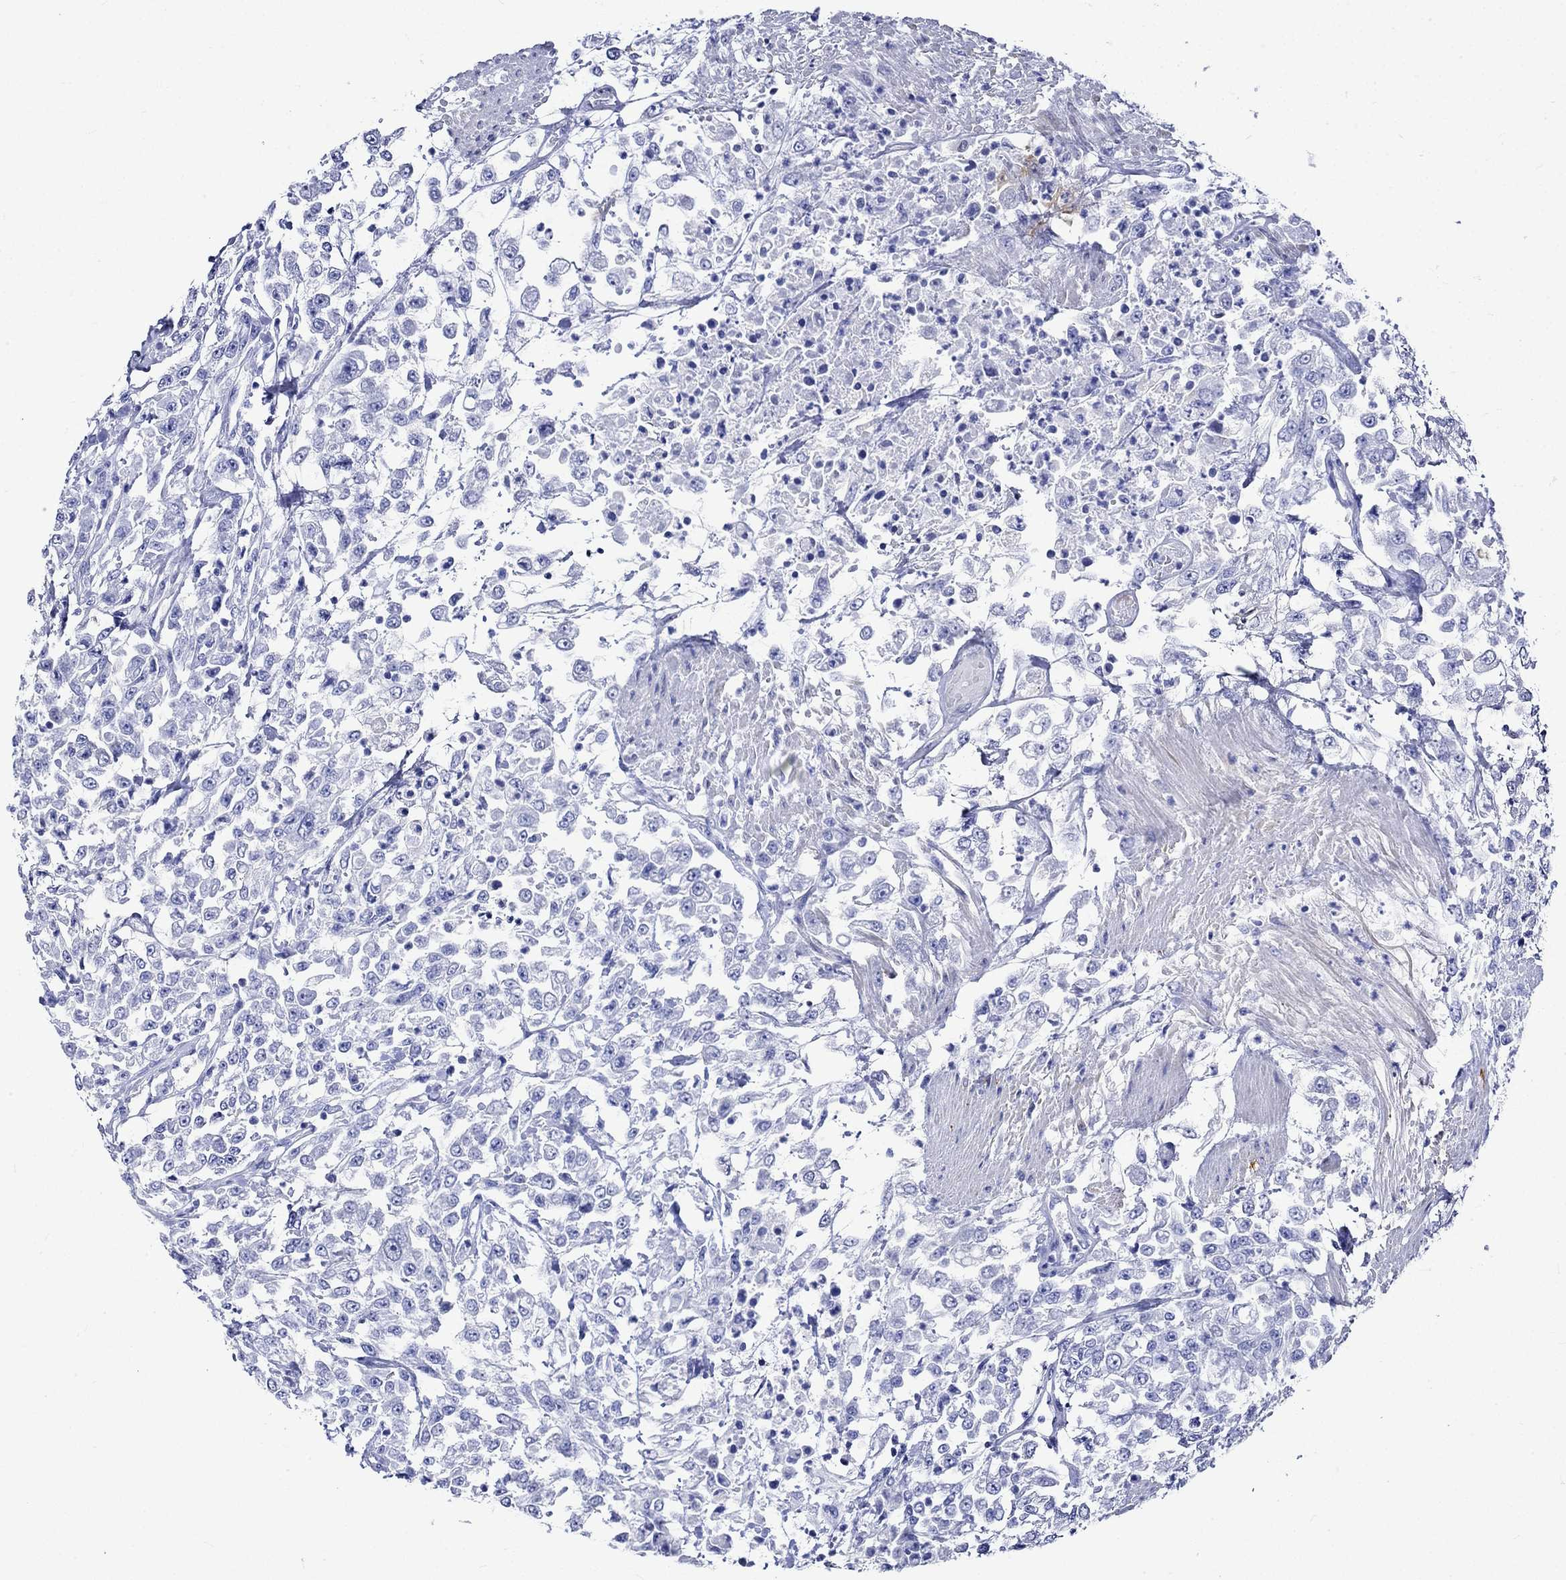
{"staining": {"intensity": "negative", "quantity": "none", "location": "none"}, "tissue": "urothelial cancer", "cell_type": "Tumor cells", "image_type": "cancer", "snomed": [{"axis": "morphology", "description": "Urothelial carcinoma, High grade"}, {"axis": "topography", "description": "Urinary bladder"}], "caption": "DAB immunohistochemical staining of high-grade urothelial carcinoma displays no significant positivity in tumor cells.", "gene": "CRYAB", "patient": {"sex": "male", "age": 46}}